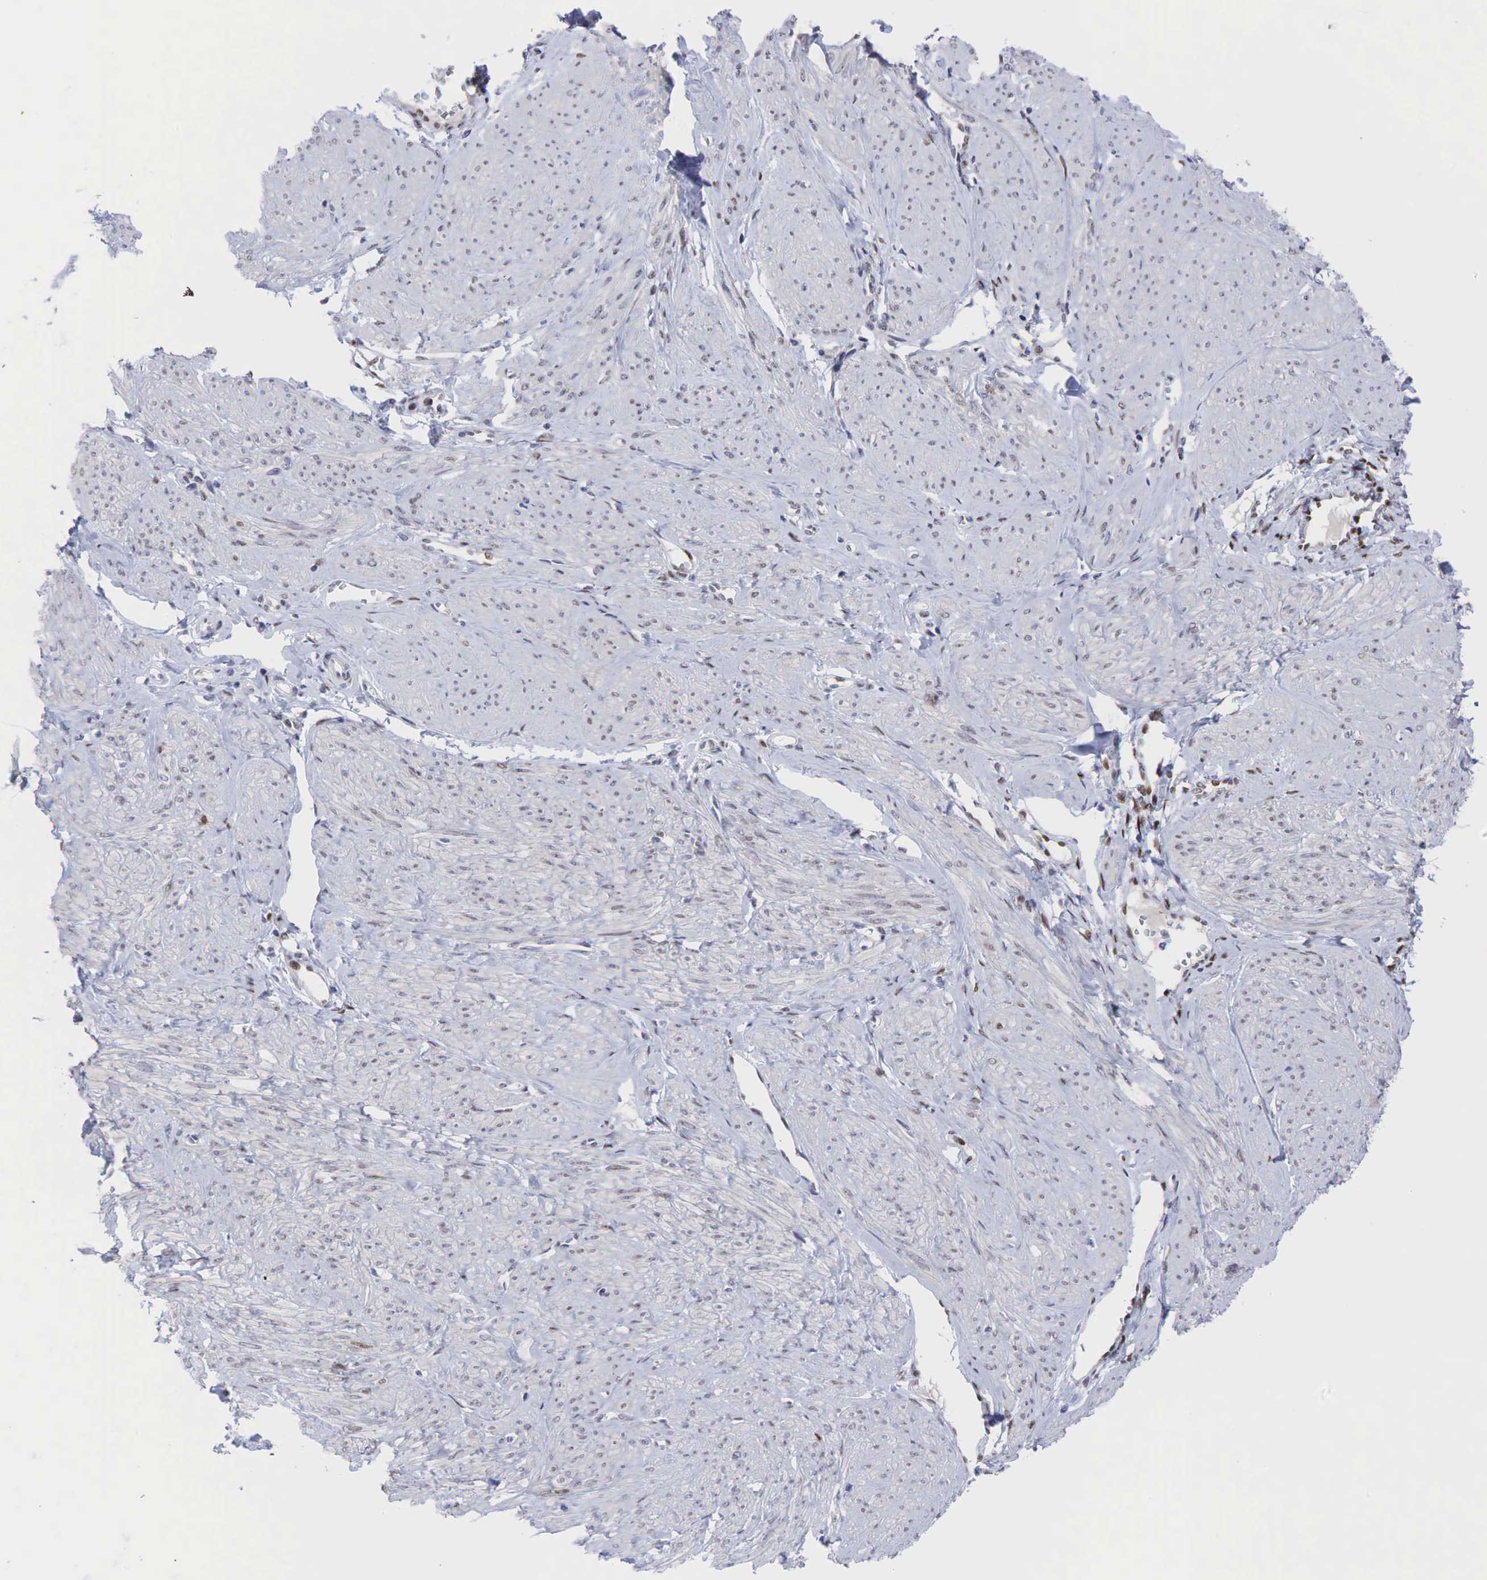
{"staining": {"intensity": "weak", "quantity": "<25%", "location": "nuclear"}, "tissue": "smooth muscle", "cell_type": "Smooth muscle cells", "image_type": "normal", "snomed": [{"axis": "morphology", "description": "Normal tissue, NOS"}, {"axis": "topography", "description": "Uterus"}], "caption": "Human smooth muscle stained for a protein using immunohistochemistry shows no staining in smooth muscle cells.", "gene": "AR", "patient": {"sex": "female", "age": 45}}